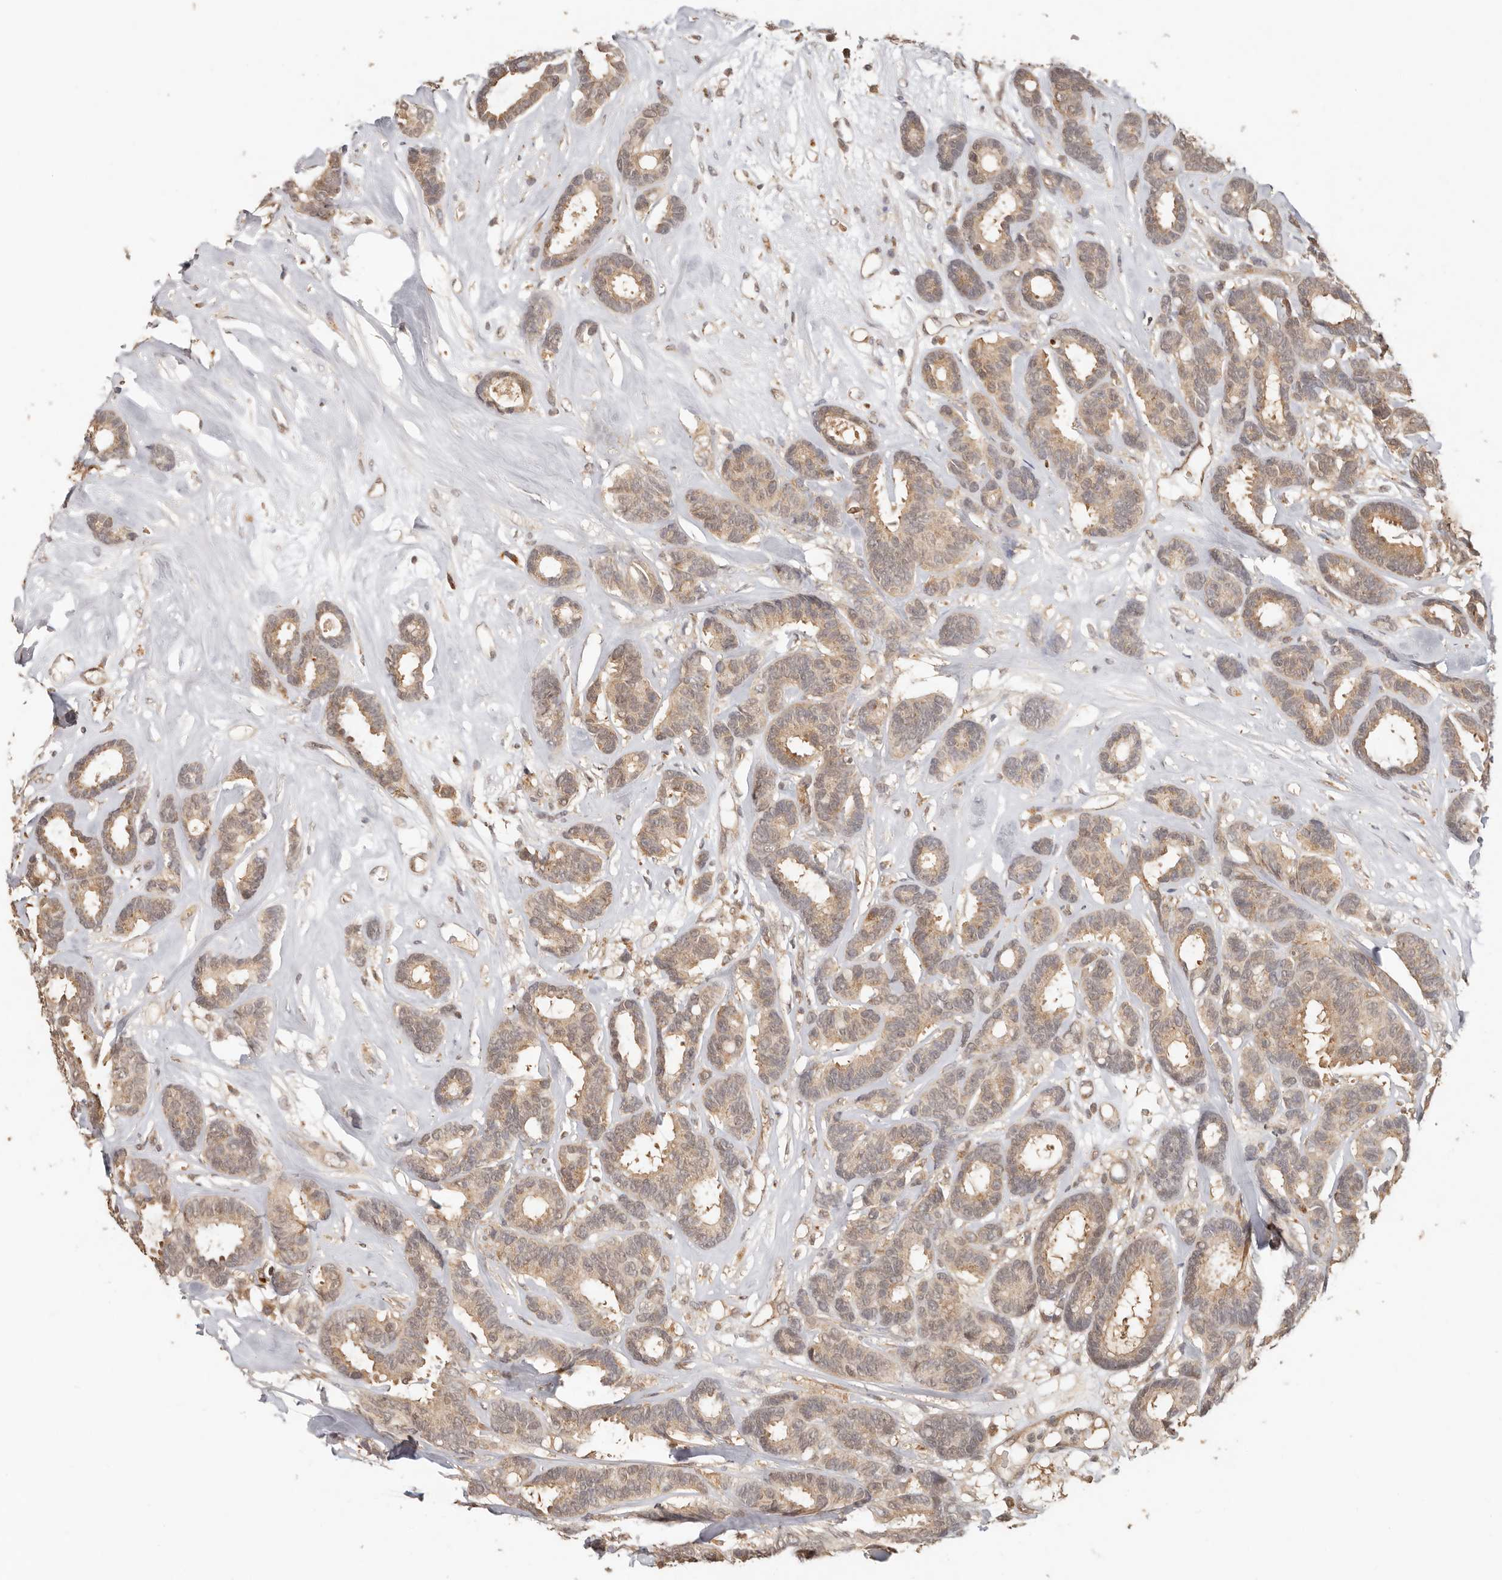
{"staining": {"intensity": "weak", "quantity": ">75%", "location": "cytoplasmic/membranous"}, "tissue": "breast cancer", "cell_type": "Tumor cells", "image_type": "cancer", "snomed": [{"axis": "morphology", "description": "Duct carcinoma"}, {"axis": "topography", "description": "Breast"}], "caption": "Immunohistochemical staining of intraductal carcinoma (breast) demonstrates weak cytoplasmic/membranous protein expression in approximately >75% of tumor cells.", "gene": "PSMA5", "patient": {"sex": "female", "age": 87}}